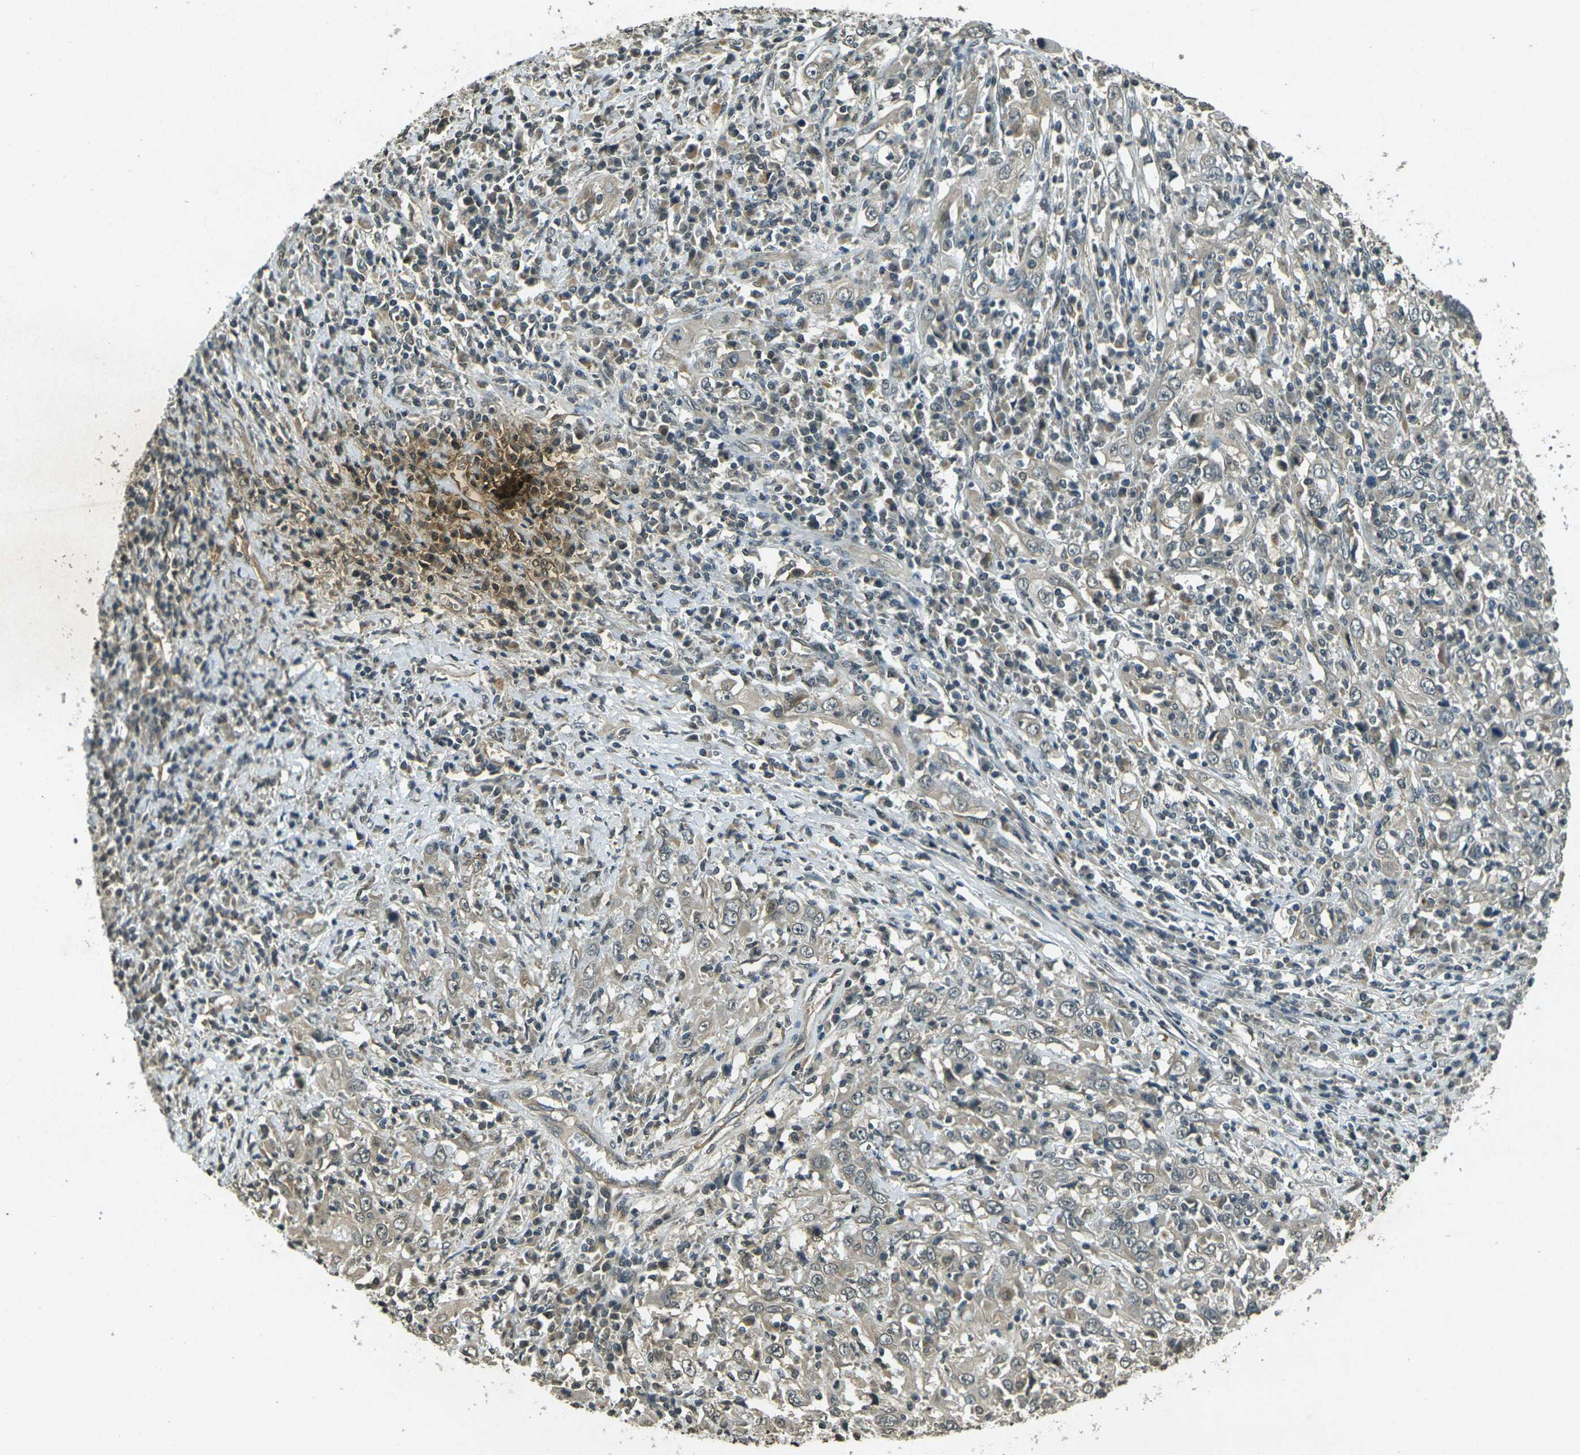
{"staining": {"intensity": "weak", "quantity": "<25%", "location": "cytoplasmic/membranous"}, "tissue": "cervical cancer", "cell_type": "Tumor cells", "image_type": "cancer", "snomed": [{"axis": "morphology", "description": "Squamous cell carcinoma, NOS"}, {"axis": "topography", "description": "Cervix"}], "caption": "Immunohistochemical staining of human cervical squamous cell carcinoma exhibits no significant staining in tumor cells.", "gene": "PDE2A", "patient": {"sex": "female", "age": 46}}